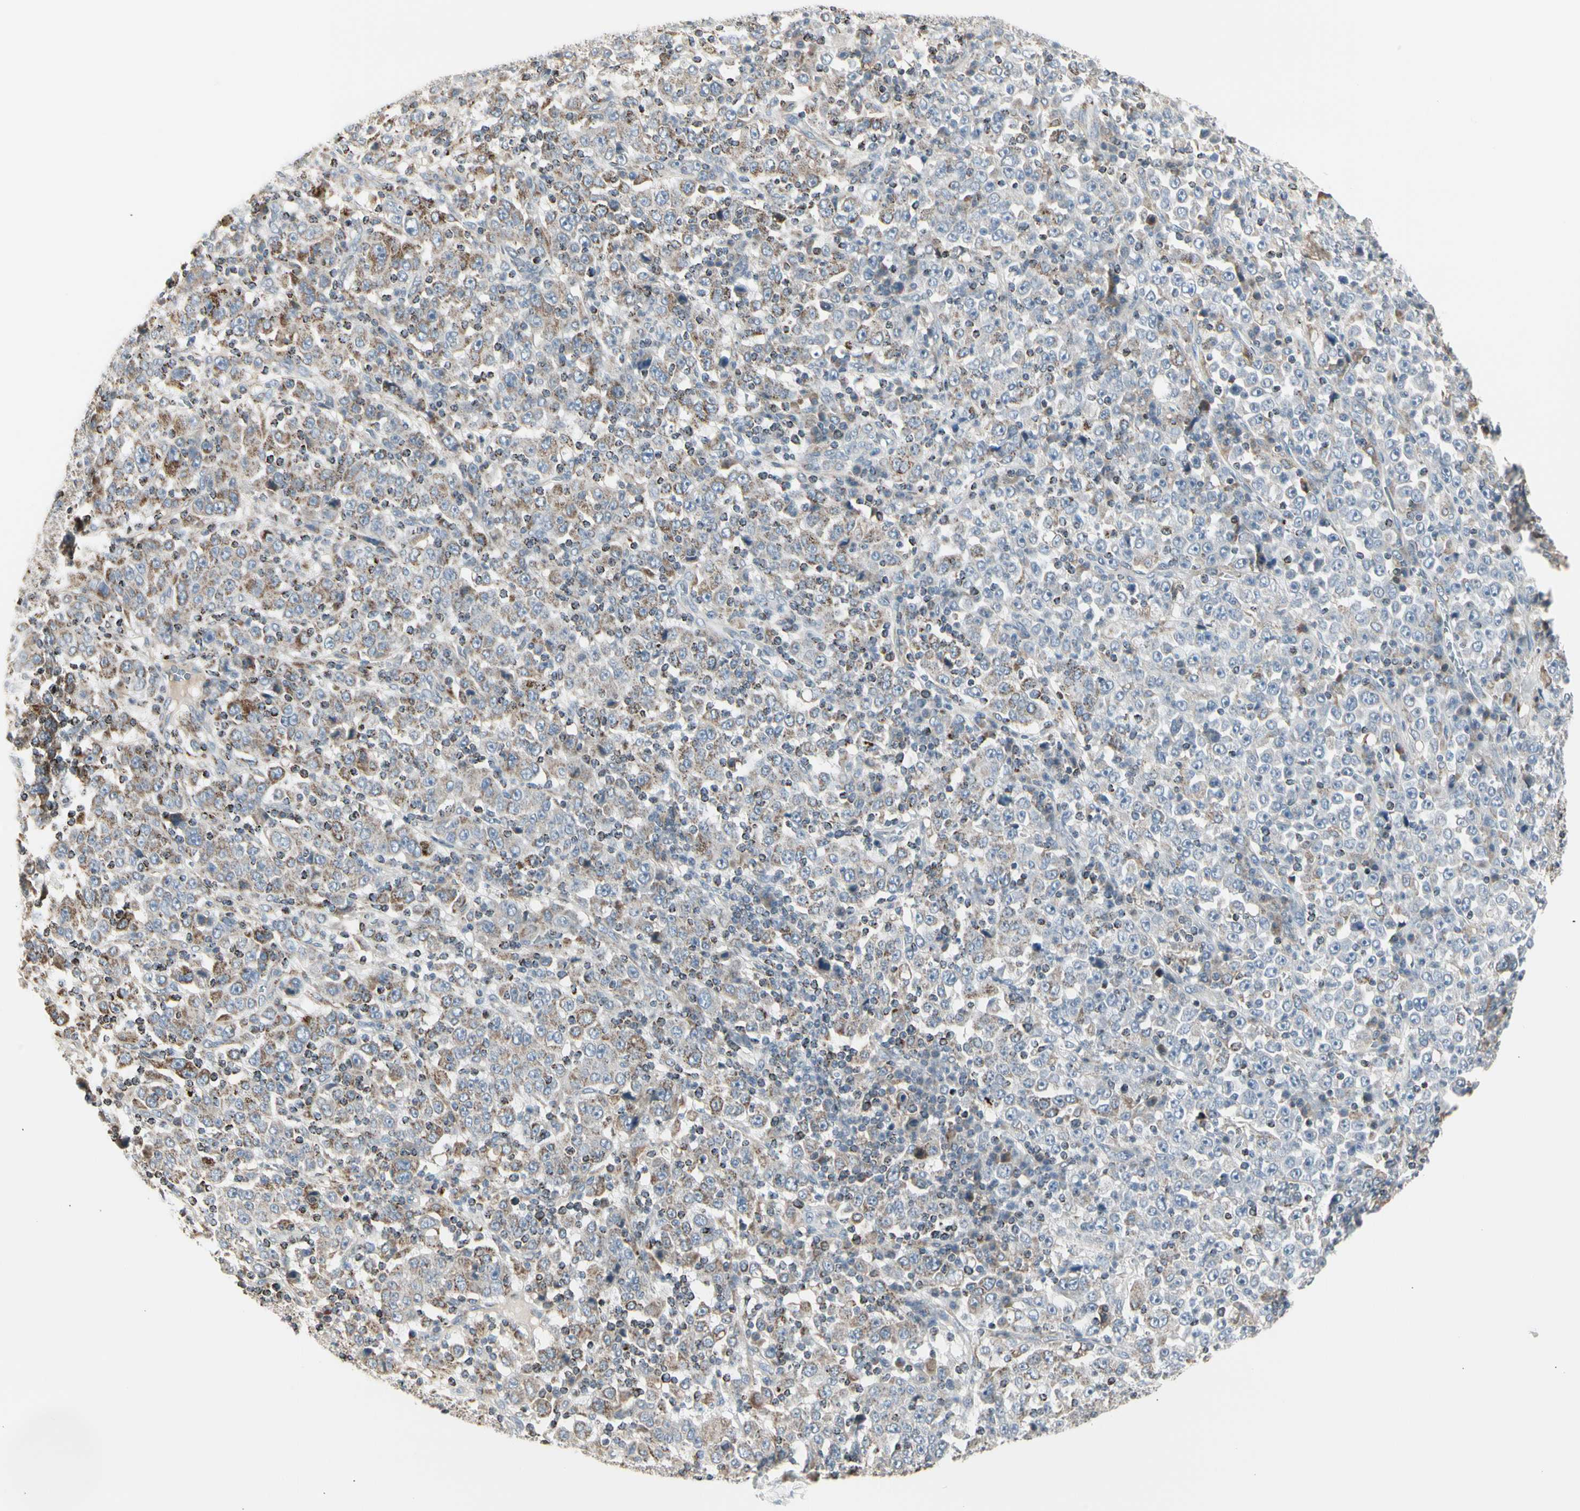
{"staining": {"intensity": "moderate", "quantity": "25%-75%", "location": "cytoplasmic/membranous"}, "tissue": "stomach cancer", "cell_type": "Tumor cells", "image_type": "cancer", "snomed": [{"axis": "morphology", "description": "Normal tissue, NOS"}, {"axis": "morphology", "description": "Adenocarcinoma, NOS"}, {"axis": "topography", "description": "Stomach, upper"}, {"axis": "topography", "description": "Stomach"}], "caption": "DAB immunohistochemical staining of adenocarcinoma (stomach) shows moderate cytoplasmic/membranous protein expression in approximately 25%-75% of tumor cells.", "gene": "TMEM176A", "patient": {"sex": "male", "age": 59}}